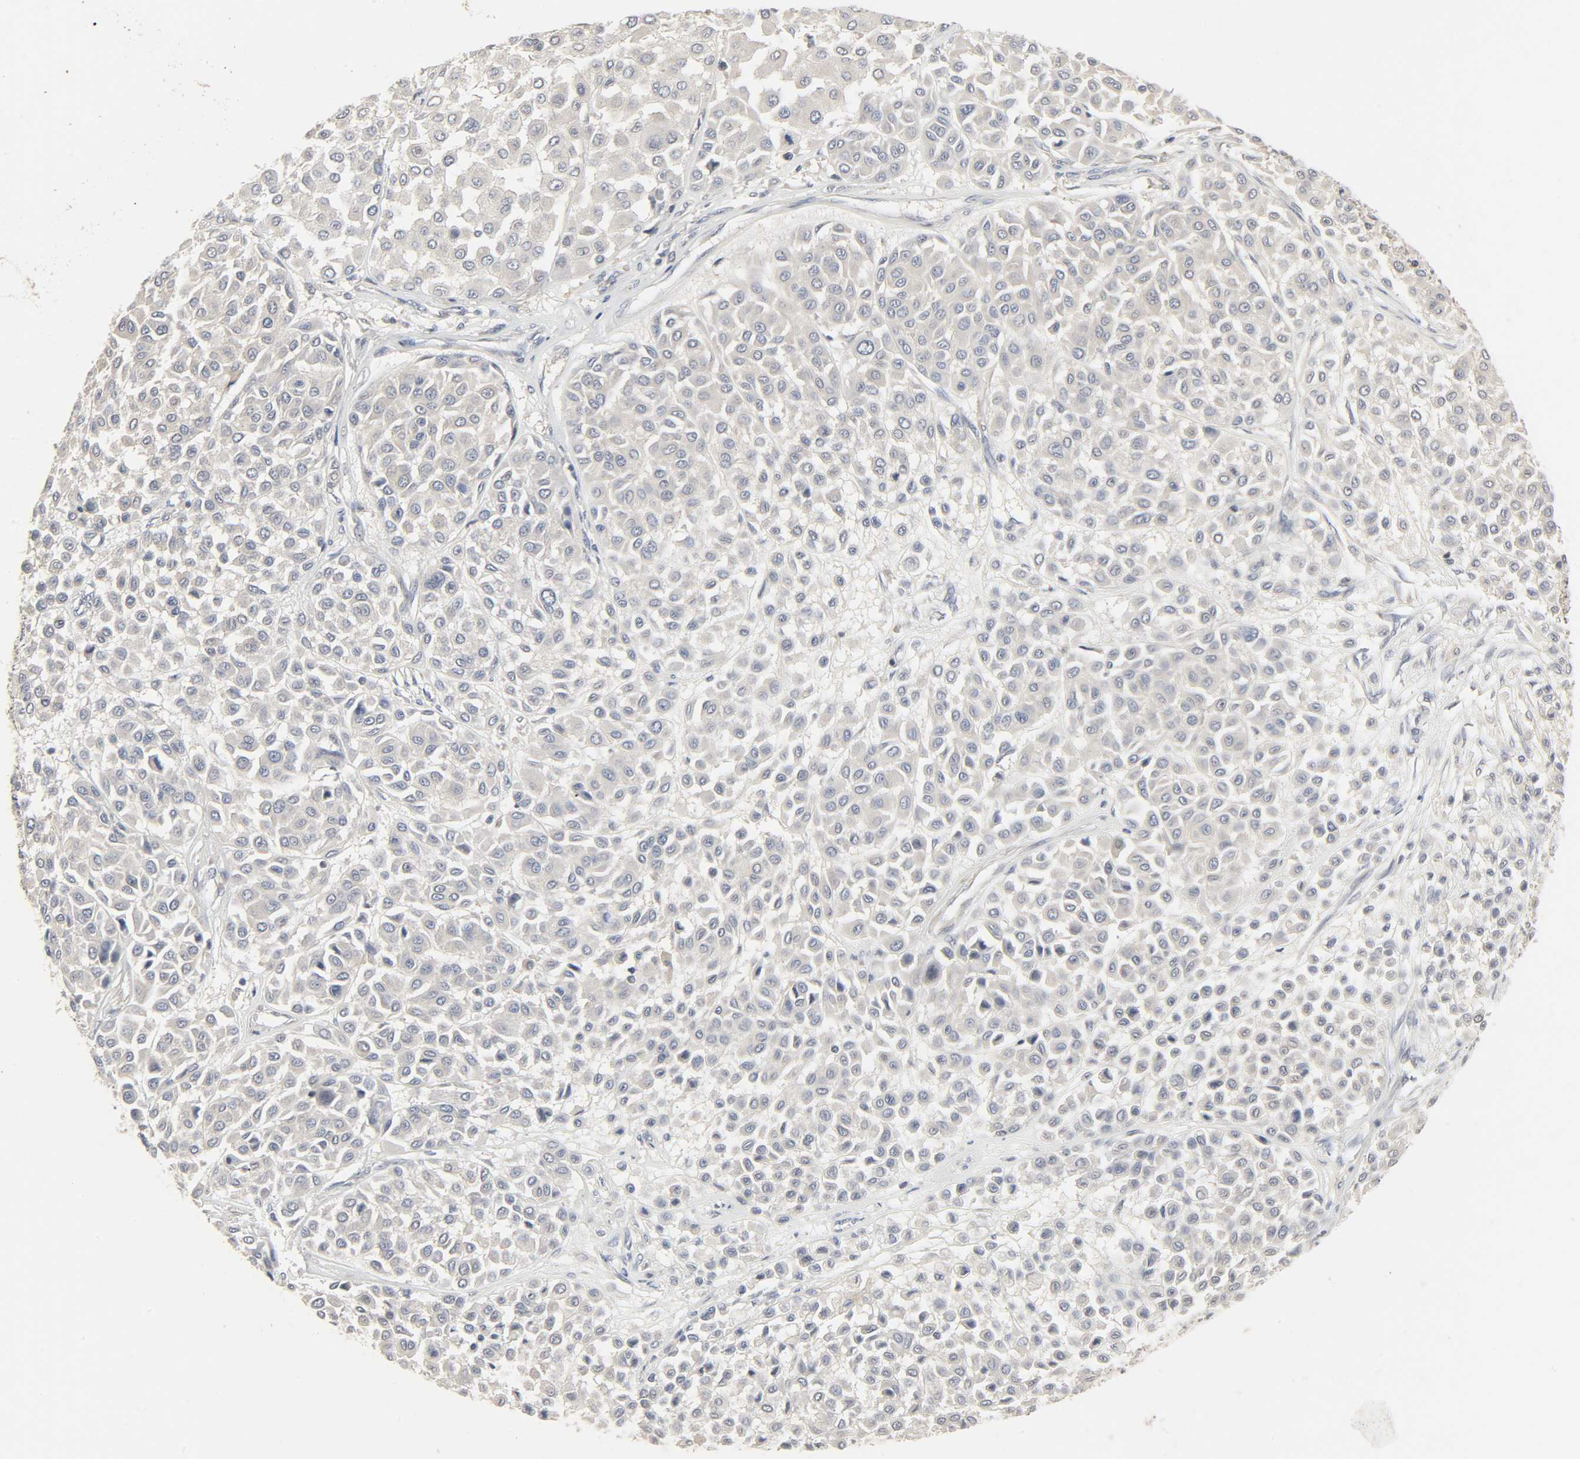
{"staining": {"intensity": "weak", "quantity": "25%-75%", "location": "cytoplasmic/membranous"}, "tissue": "melanoma", "cell_type": "Tumor cells", "image_type": "cancer", "snomed": [{"axis": "morphology", "description": "Malignant melanoma, Metastatic site"}, {"axis": "topography", "description": "Soft tissue"}], "caption": "Immunohistochemical staining of malignant melanoma (metastatic site) reveals low levels of weak cytoplasmic/membranous protein positivity in approximately 25%-75% of tumor cells.", "gene": "PLEKHA2", "patient": {"sex": "male", "age": 41}}